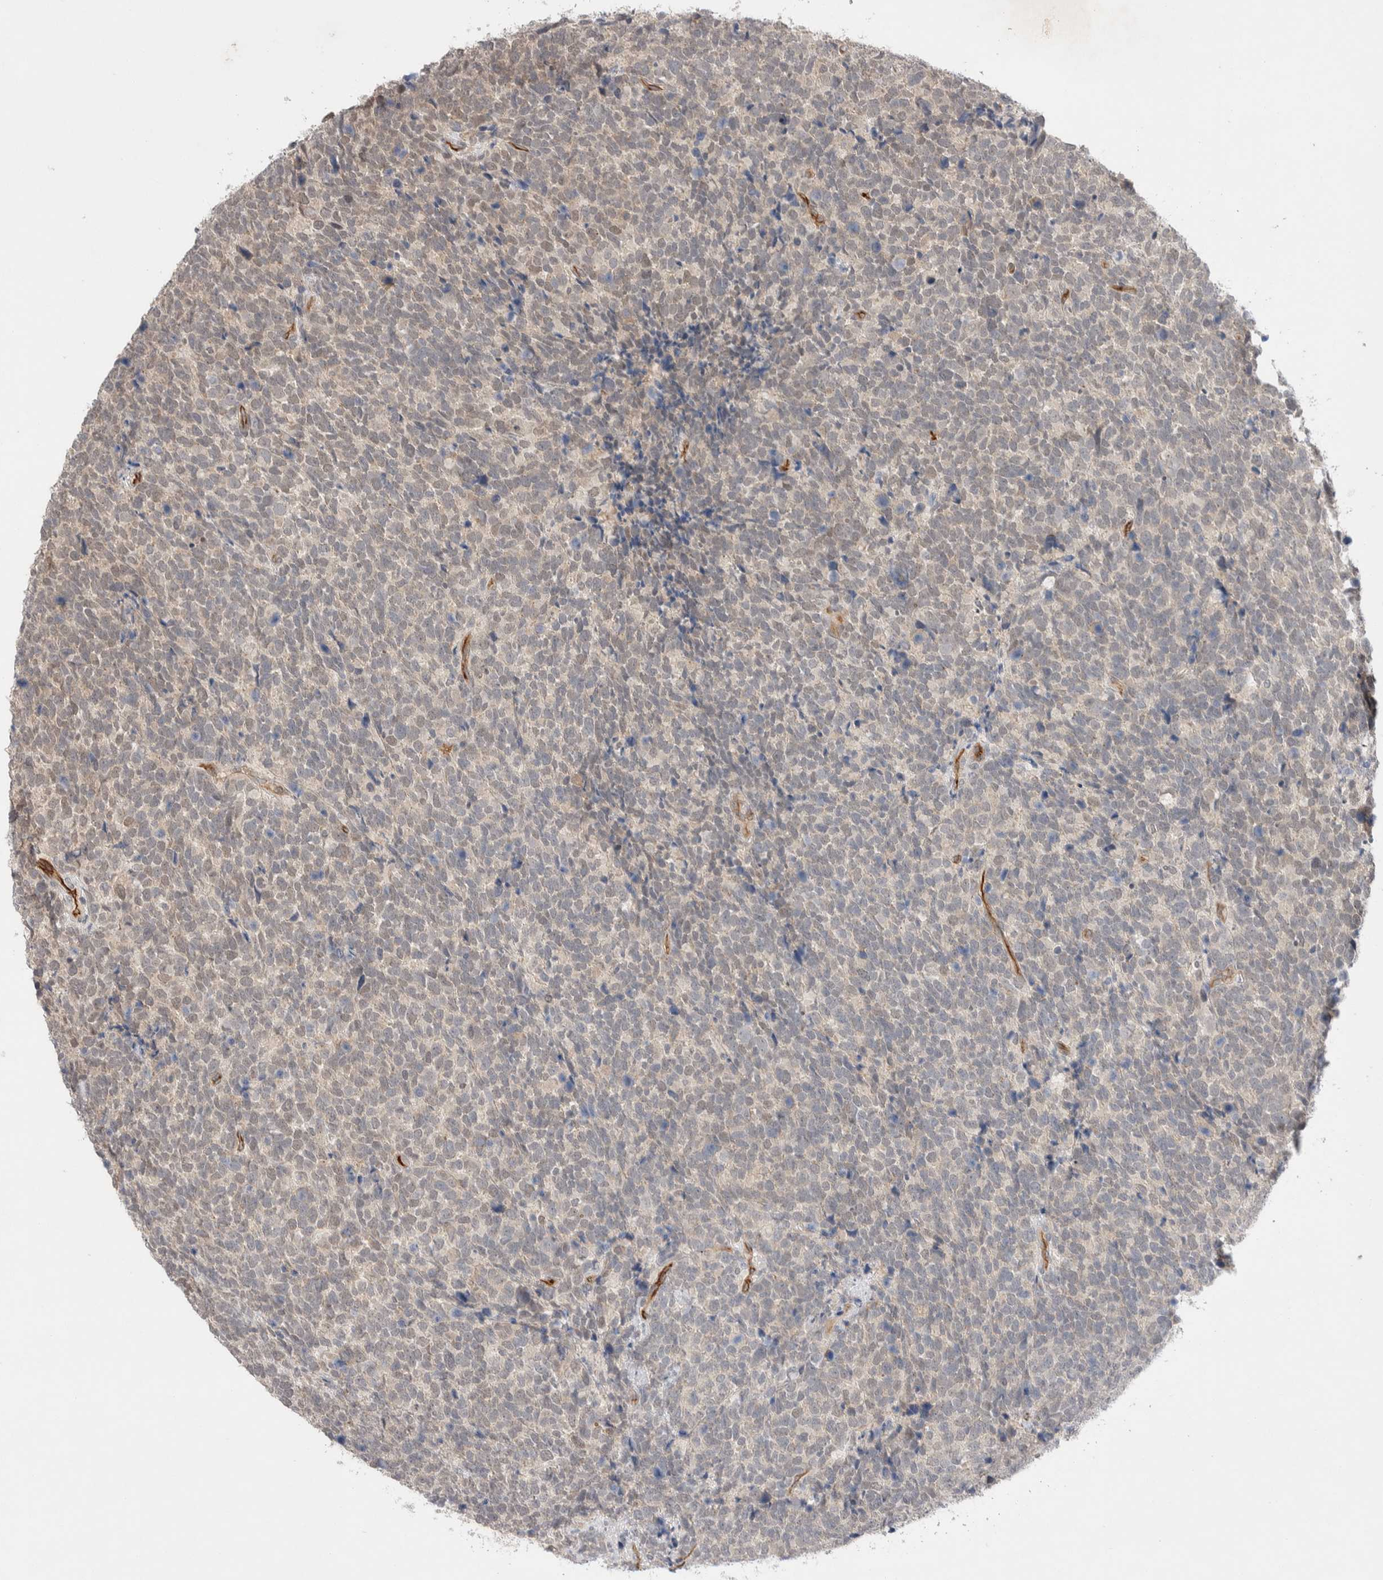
{"staining": {"intensity": "weak", "quantity": "<25%", "location": "nuclear"}, "tissue": "urothelial cancer", "cell_type": "Tumor cells", "image_type": "cancer", "snomed": [{"axis": "morphology", "description": "Urothelial carcinoma, High grade"}, {"axis": "topography", "description": "Urinary bladder"}], "caption": "Immunohistochemistry (IHC) photomicrograph of urothelial carcinoma (high-grade) stained for a protein (brown), which exhibits no expression in tumor cells. The staining was performed using DAB to visualize the protein expression in brown, while the nuclei were stained in blue with hematoxylin (Magnification: 20x).", "gene": "ZNF704", "patient": {"sex": "female", "age": 82}}